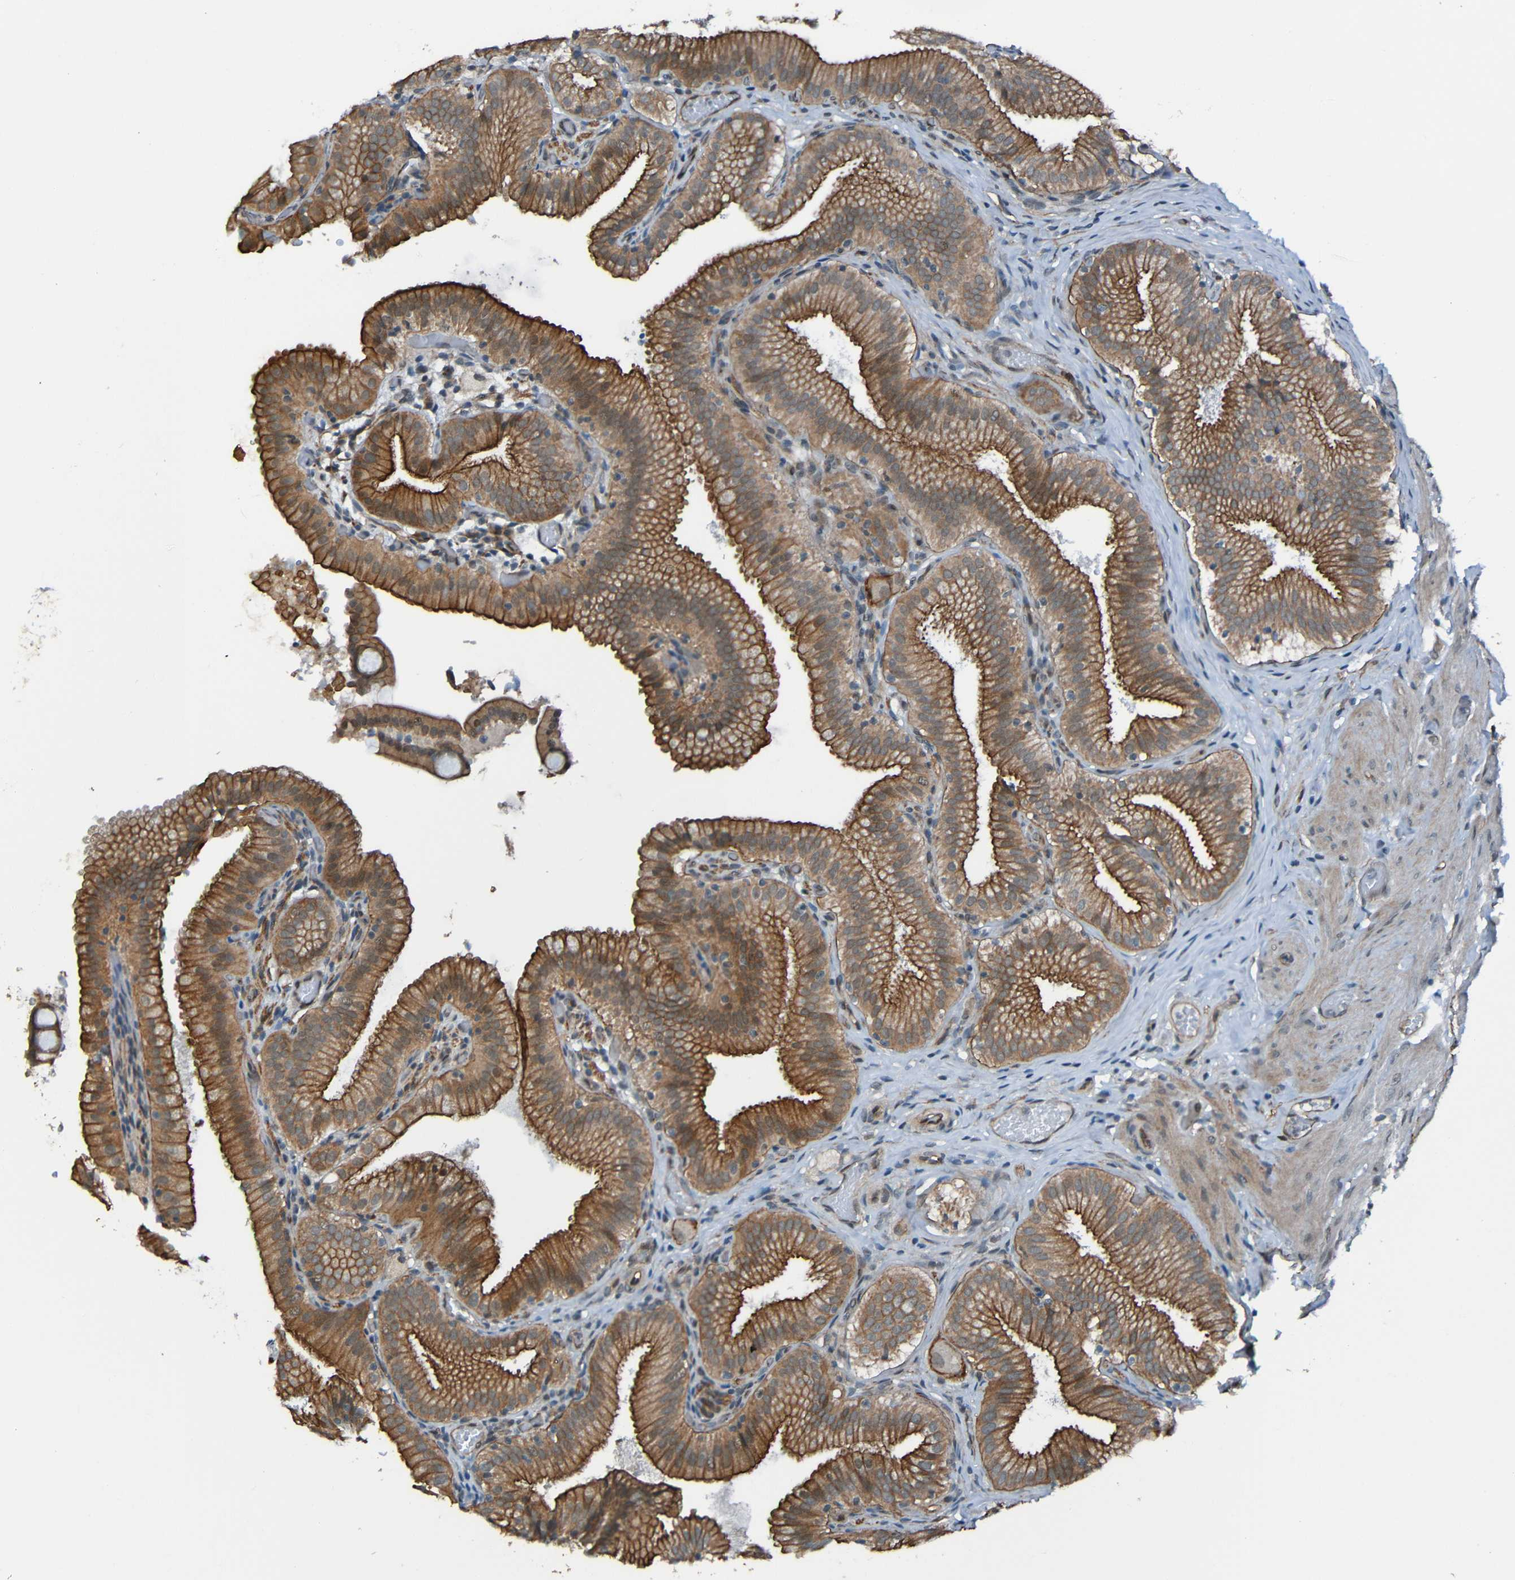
{"staining": {"intensity": "moderate", "quantity": ">75%", "location": "cytoplasmic/membranous"}, "tissue": "gallbladder", "cell_type": "Glandular cells", "image_type": "normal", "snomed": [{"axis": "morphology", "description": "Normal tissue, NOS"}, {"axis": "topography", "description": "Gallbladder"}], "caption": "Immunohistochemical staining of benign human gallbladder shows moderate cytoplasmic/membranous protein staining in about >75% of glandular cells.", "gene": "LGR5", "patient": {"sex": "male", "age": 54}}